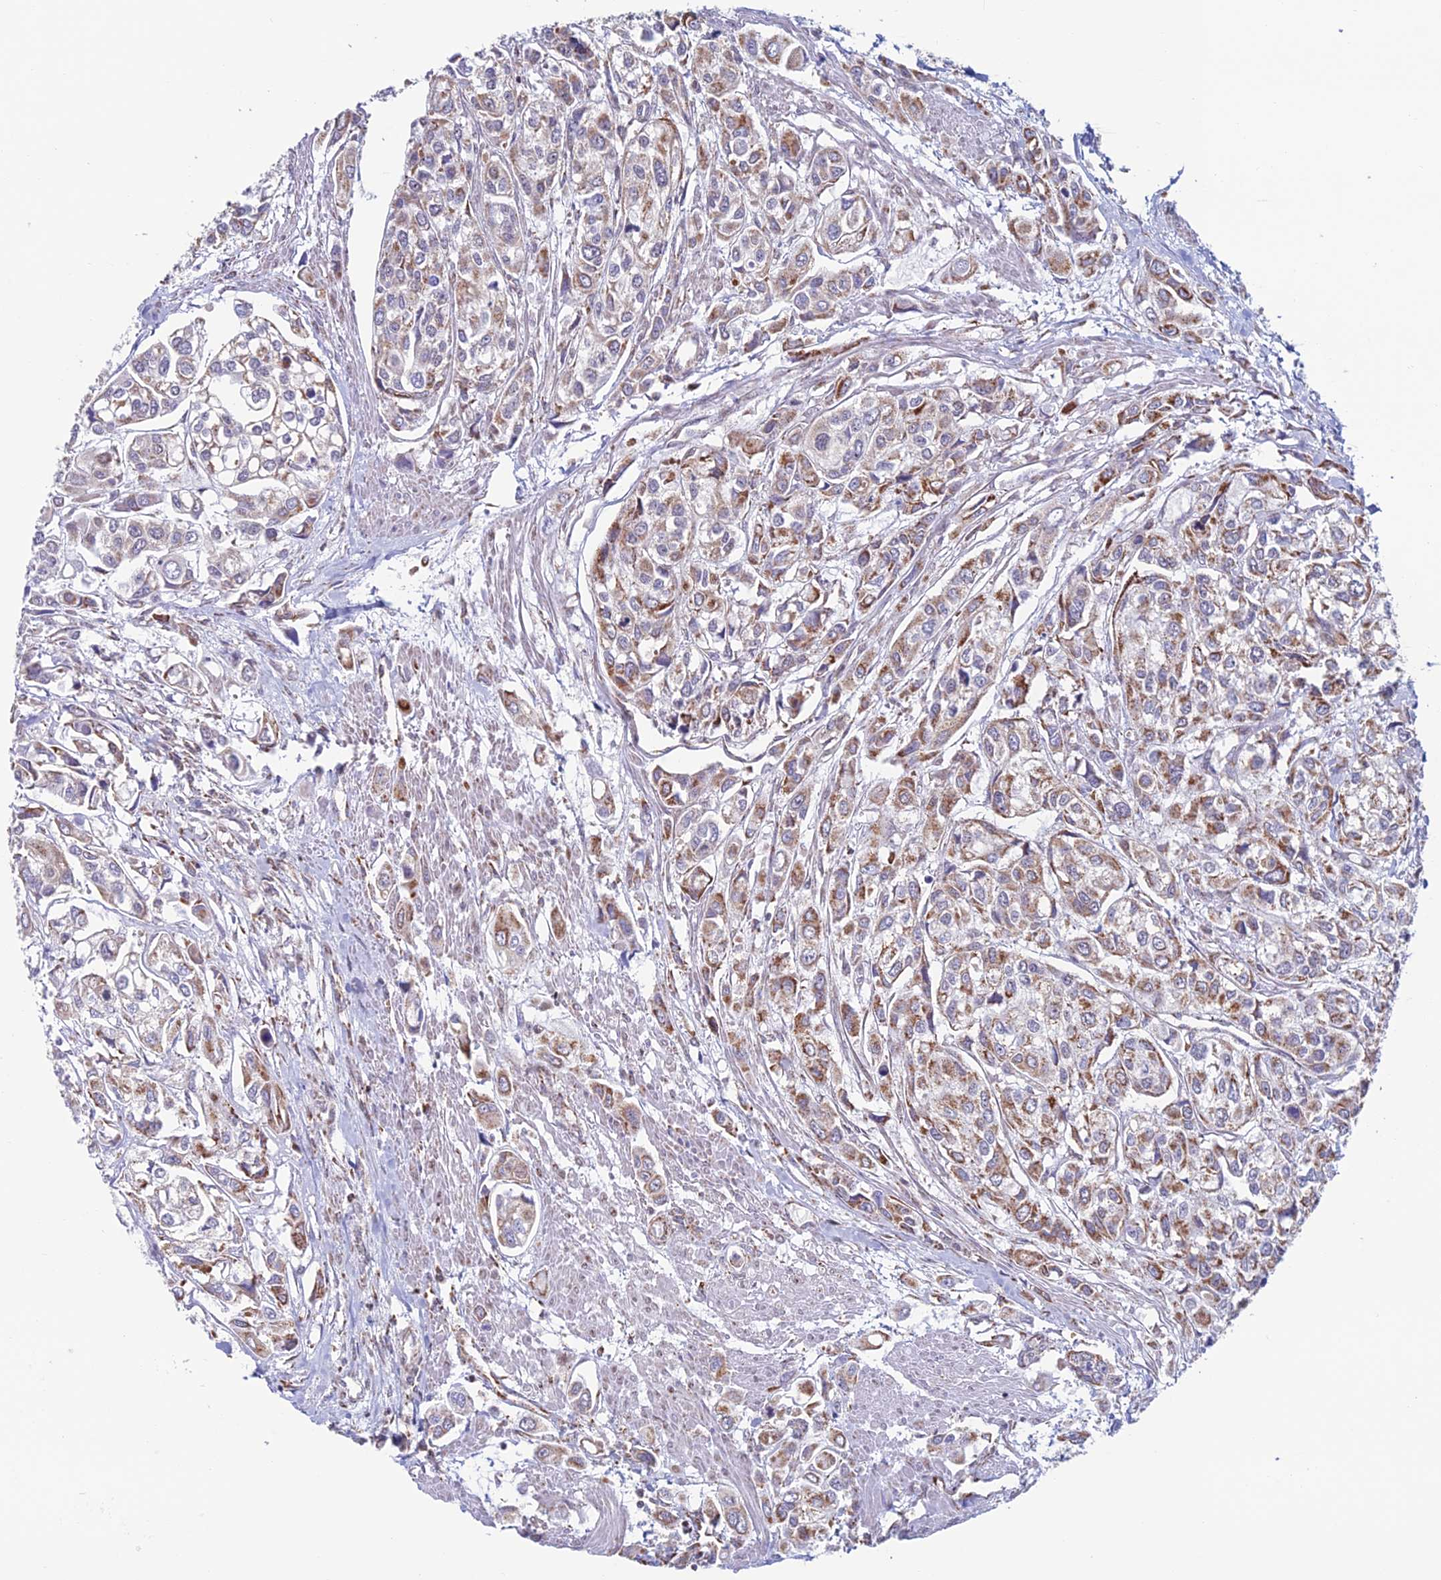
{"staining": {"intensity": "moderate", "quantity": "25%-75%", "location": "cytoplasmic/membranous"}, "tissue": "urothelial cancer", "cell_type": "Tumor cells", "image_type": "cancer", "snomed": [{"axis": "morphology", "description": "Urothelial carcinoma, High grade"}, {"axis": "topography", "description": "Urinary bladder"}], "caption": "Approximately 25%-75% of tumor cells in urothelial cancer display moderate cytoplasmic/membranous protein staining as visualized by brown immunohistochemical staining.", "gene": "ZNG1B", "patient": {"sex": "male", "age": 67}}